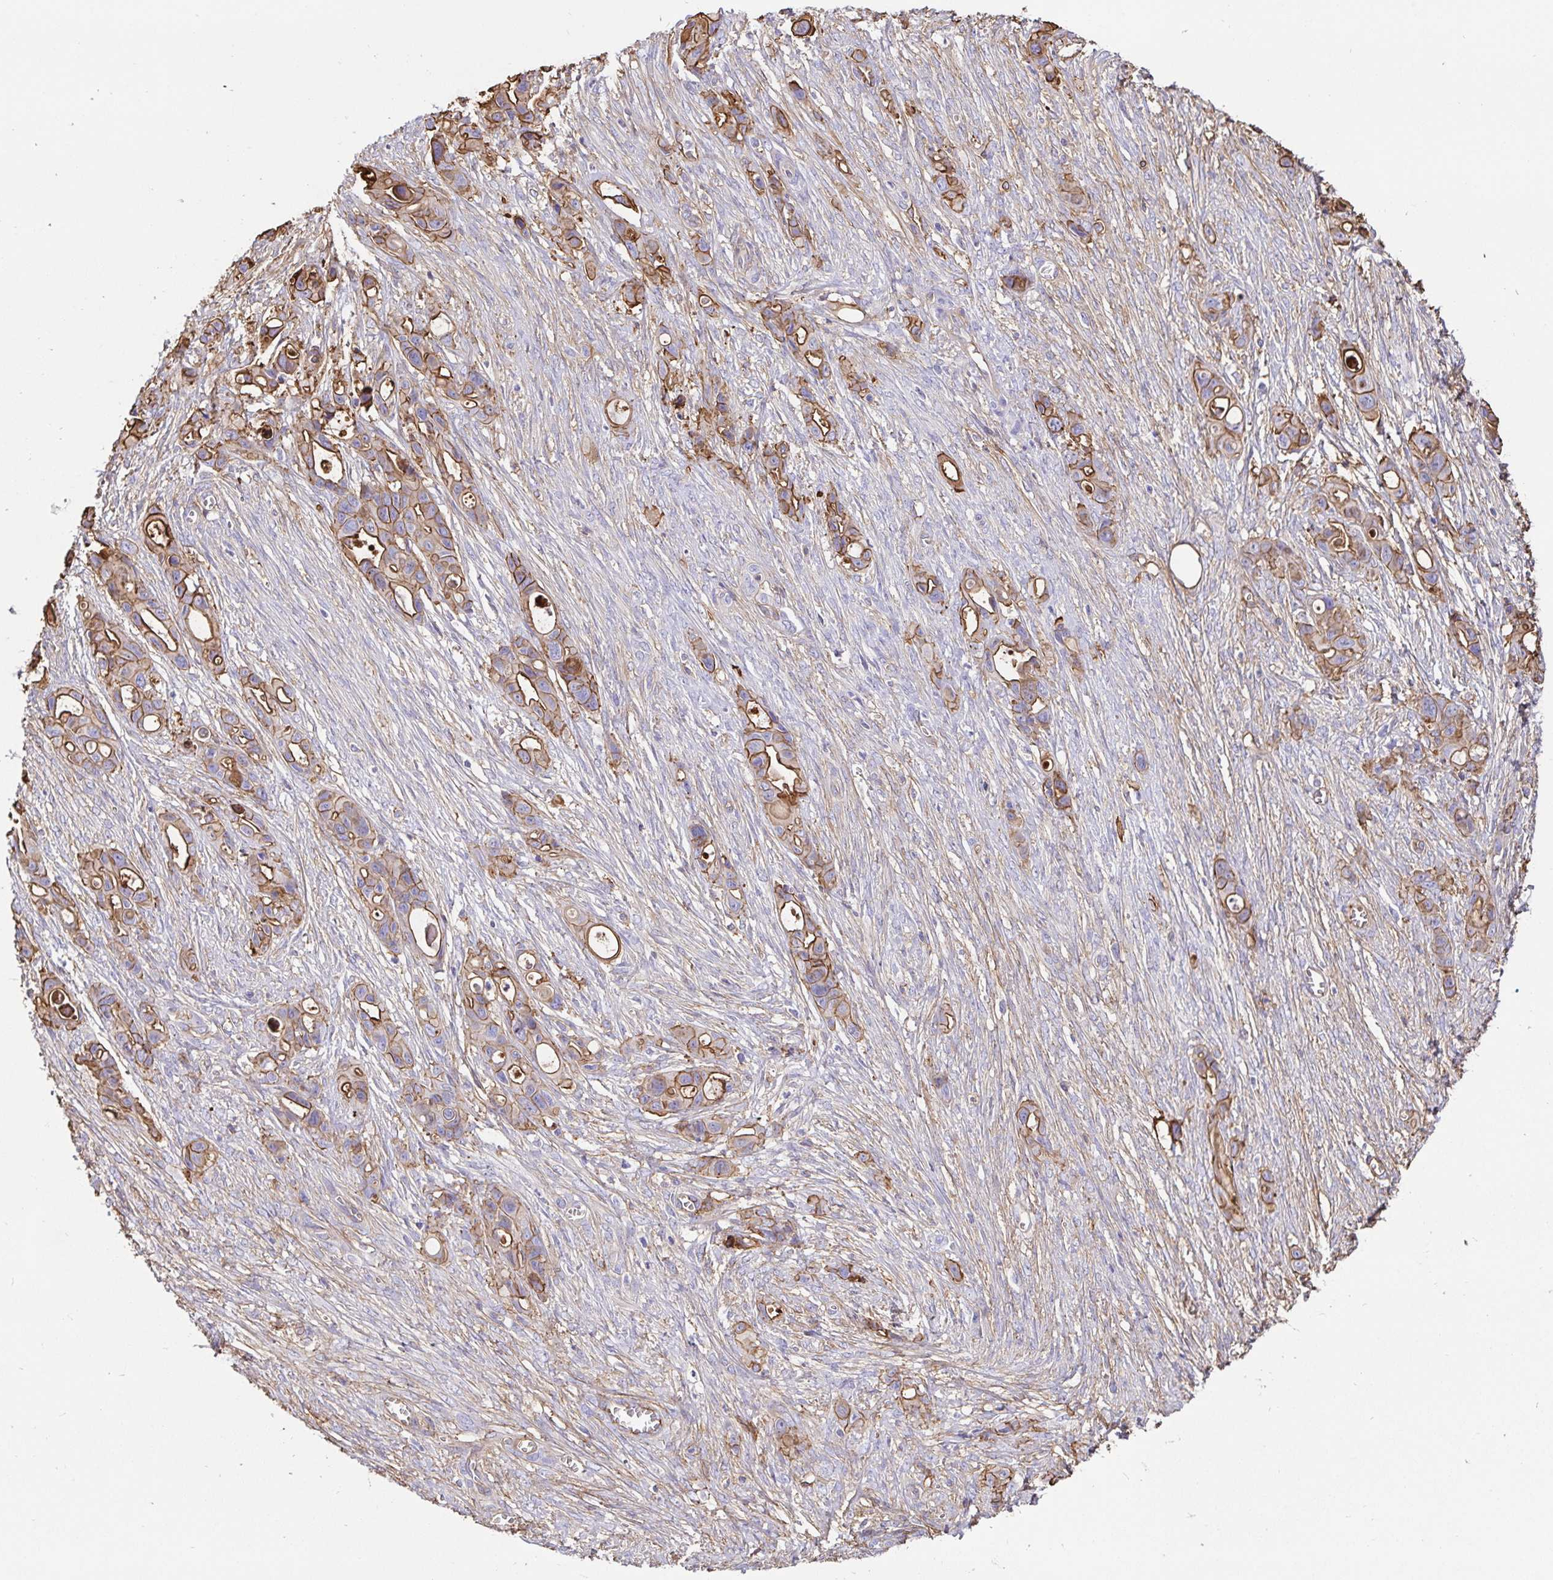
{"staining": {"intensity": "strong", "quantity": "25%-75%", "location": "cytoplasmic/membranous"}, "tissue": "ovarian cancer", "cell_type": "Tumor cells", "image_type": "cancer", "snomed": [{"axis": "morphology", "description": "Cystadenocarcinoma, mucinous, NOS"}, {"axis": "topography", "description": "Ovary"}], "caption": "Immunohistochemical staining of human mucinous cystadenocarcinoma (ovarian) demonstrates strong cytoplasmic/membranous protein positivity in about 25%-75% of tumor cells.", "gene": "ANXA2", "patient": {"sex": "female", "age": 70}}